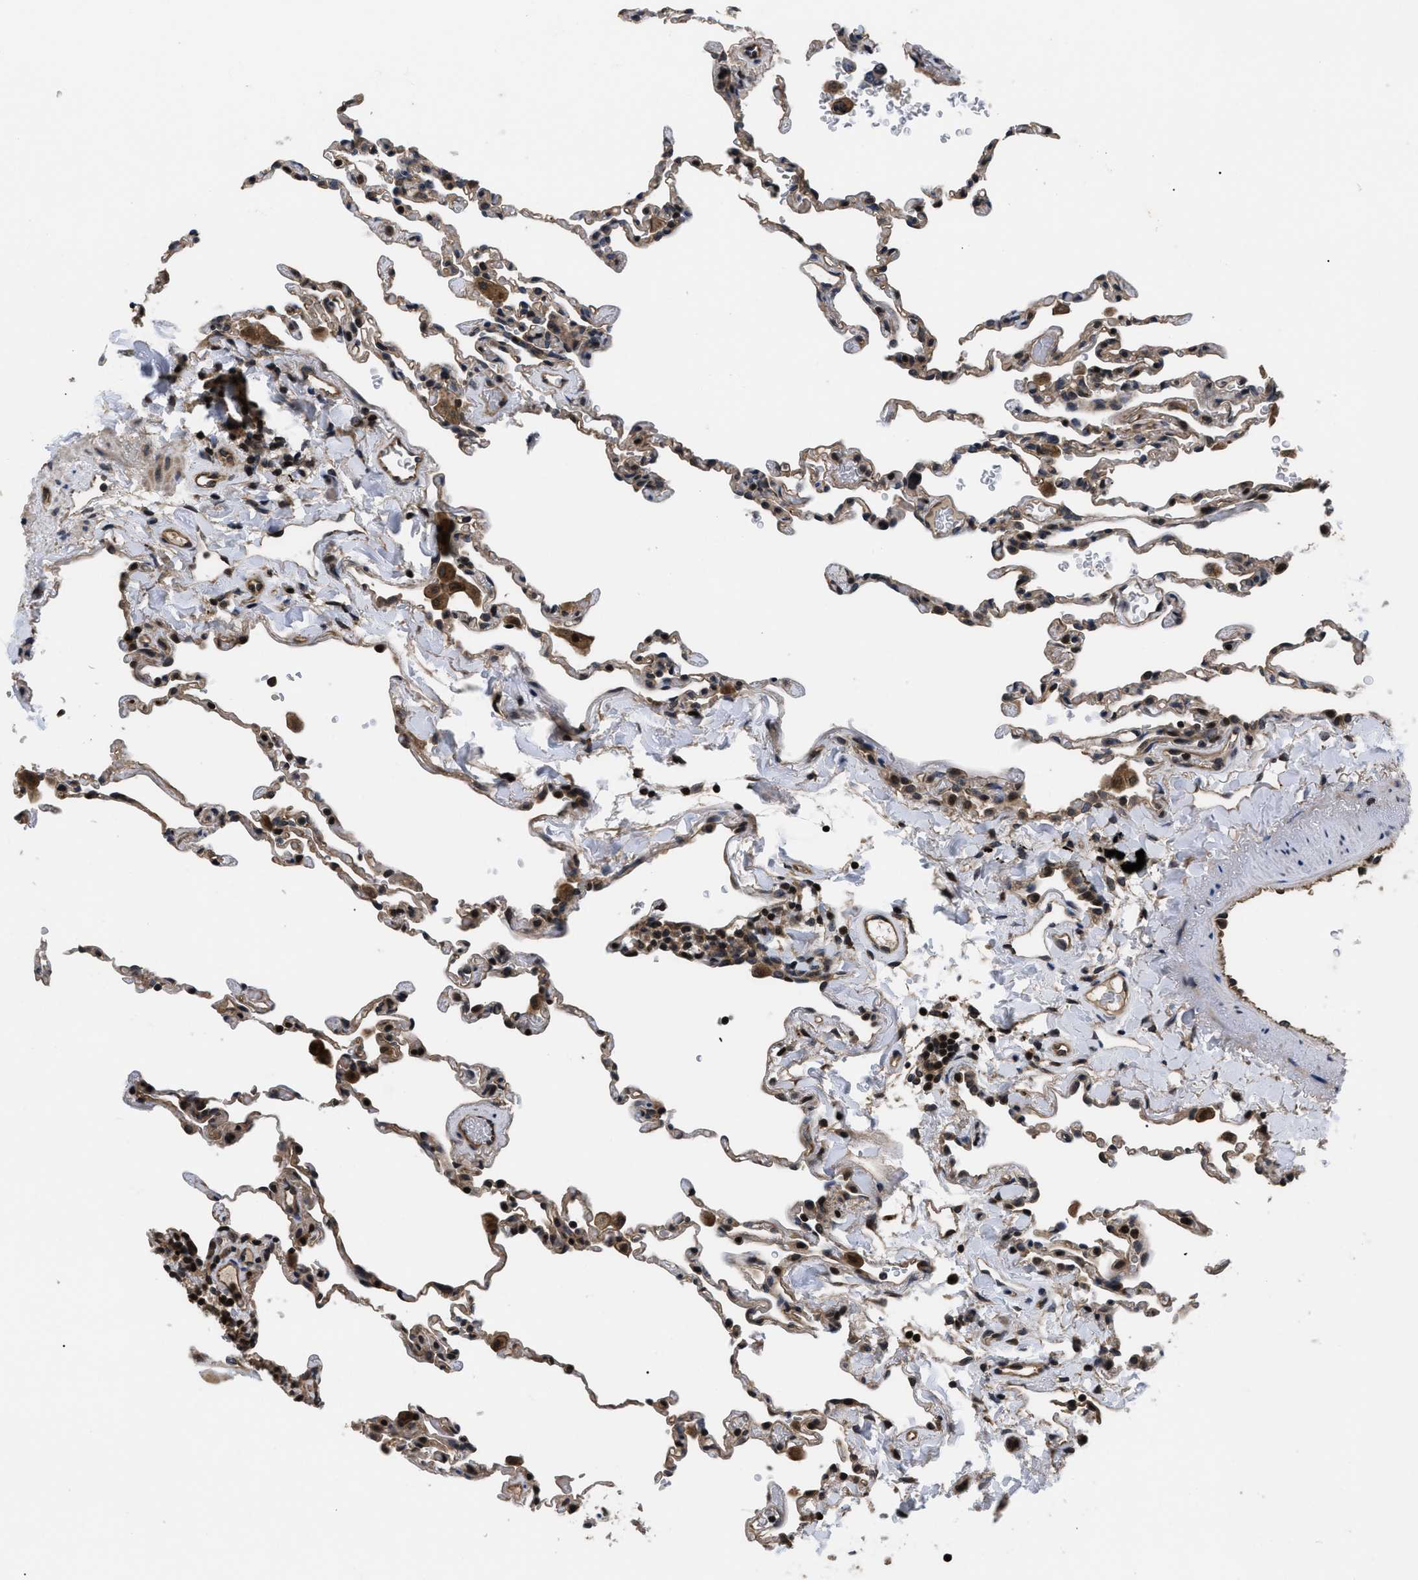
{"staining": {"intensity": "strong", "quantity": "<25%", "location": "cytoplasmic/membranous,nuclear"}, "tissue": "lung", "cell_type": "Alveolar cells", "image_type": "normal", "snomed": [{"axis": "morphology", "description": "Normal tissue, NOS"}, {"axis": "topography", "description": "Lung"}], "caption": "The immunohistochemical stain highlights strong cytoplasmic/membranous,nuclear expression in alveolar cells of normal lung.", "gene": "DNAJC14", "patient": {"sex": "male", "age": 59}}